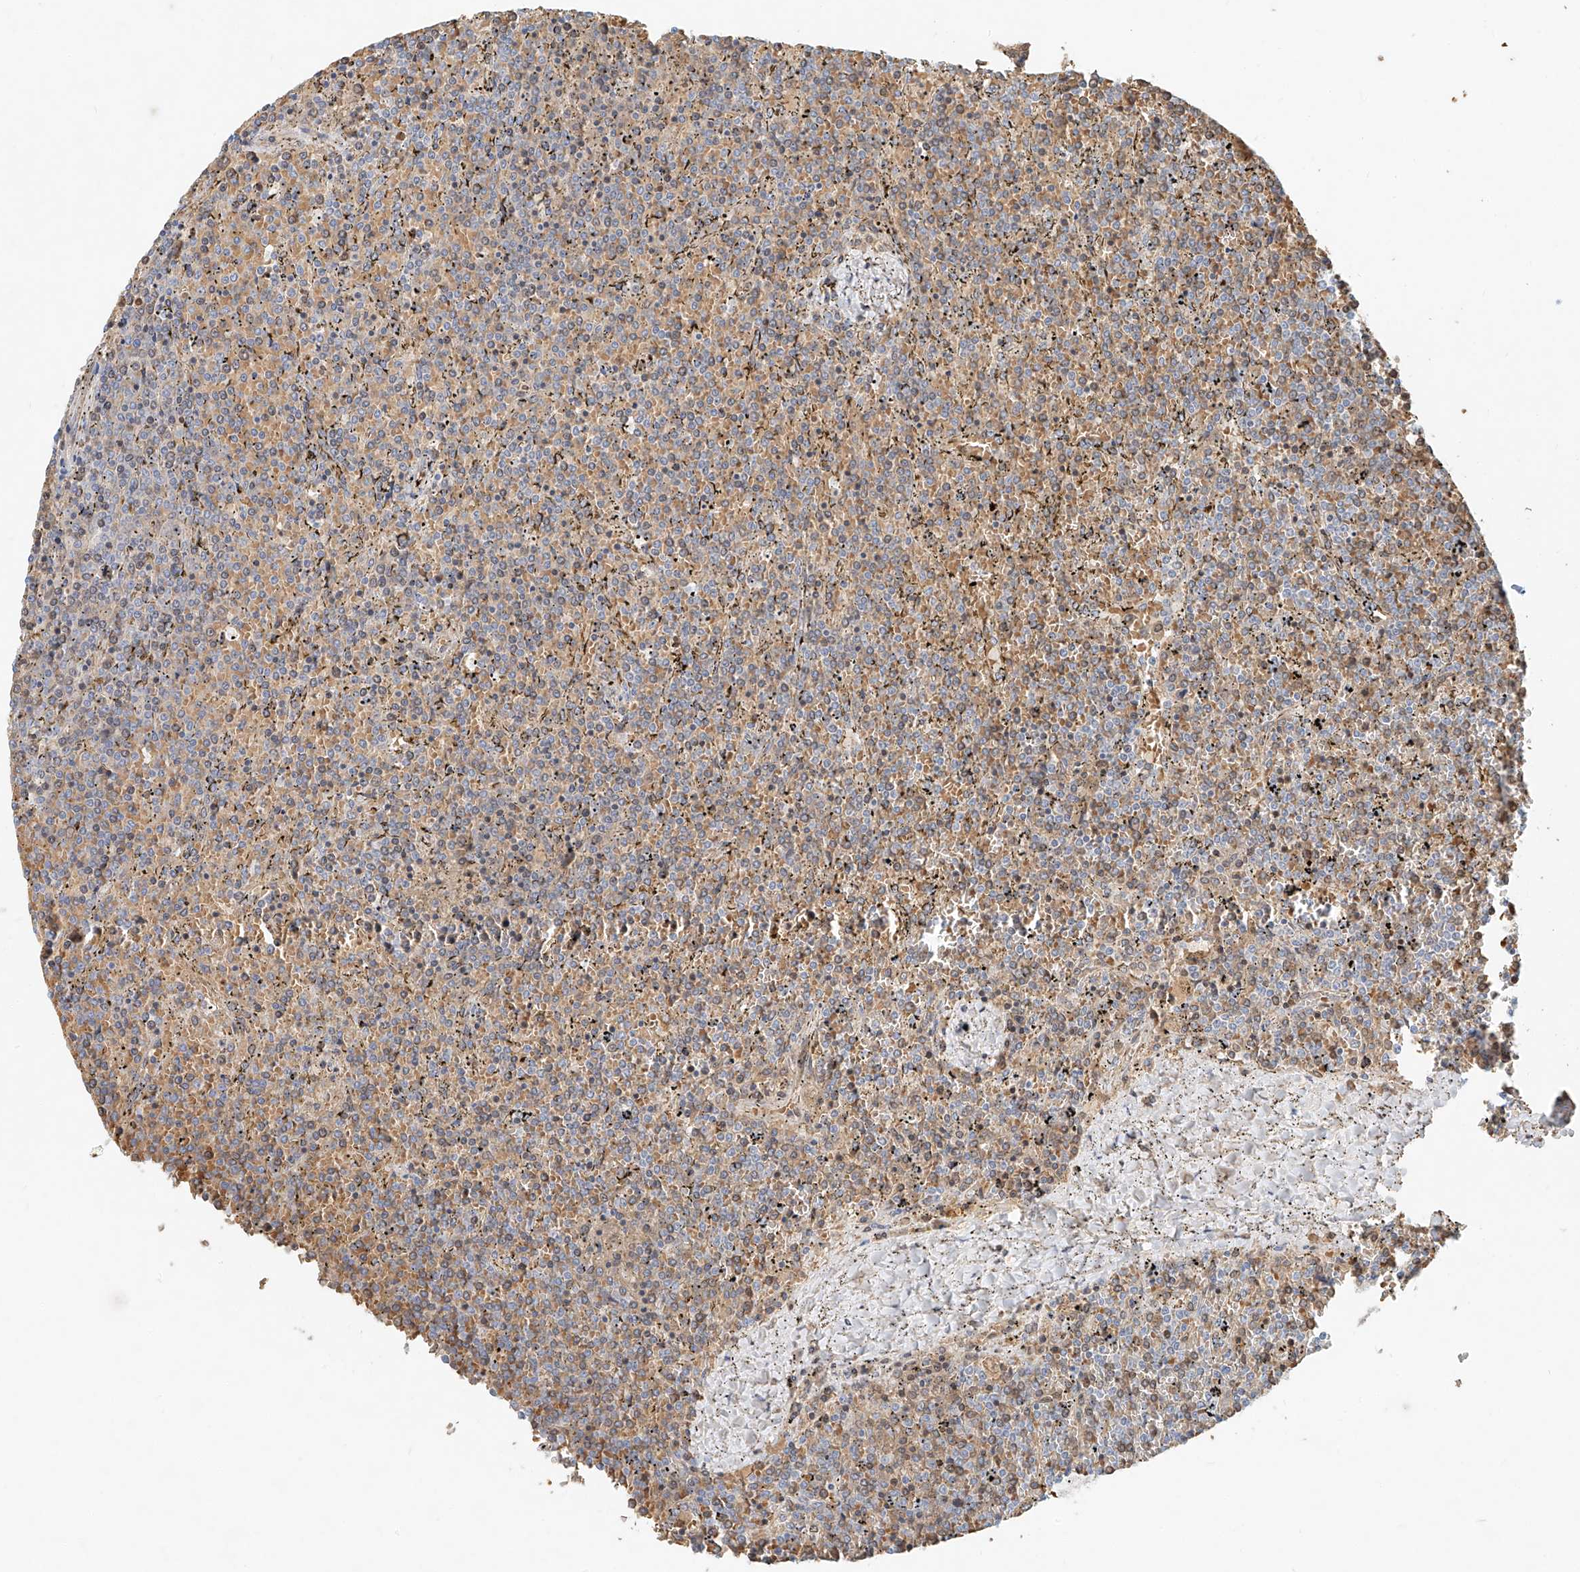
{"staining": {"intensity": "negative", "quantity": "none", "location": "none"}, "tissue": "lymphoma", "cell_type": "Tumor cells", "image_type": "cancer", "snomed": [{"axis": "morphology", "description": "Malignant lymphoma, non-Hodgkin's type, Low grade"}, {"axis": "topography", "description": "Spleen"}], "caption": "The histopathology image exhibits no significant positivity in tumor cells of lymphoma.", "gene": "SYTL3", "patient": {"sex": "female", "age": 19}}